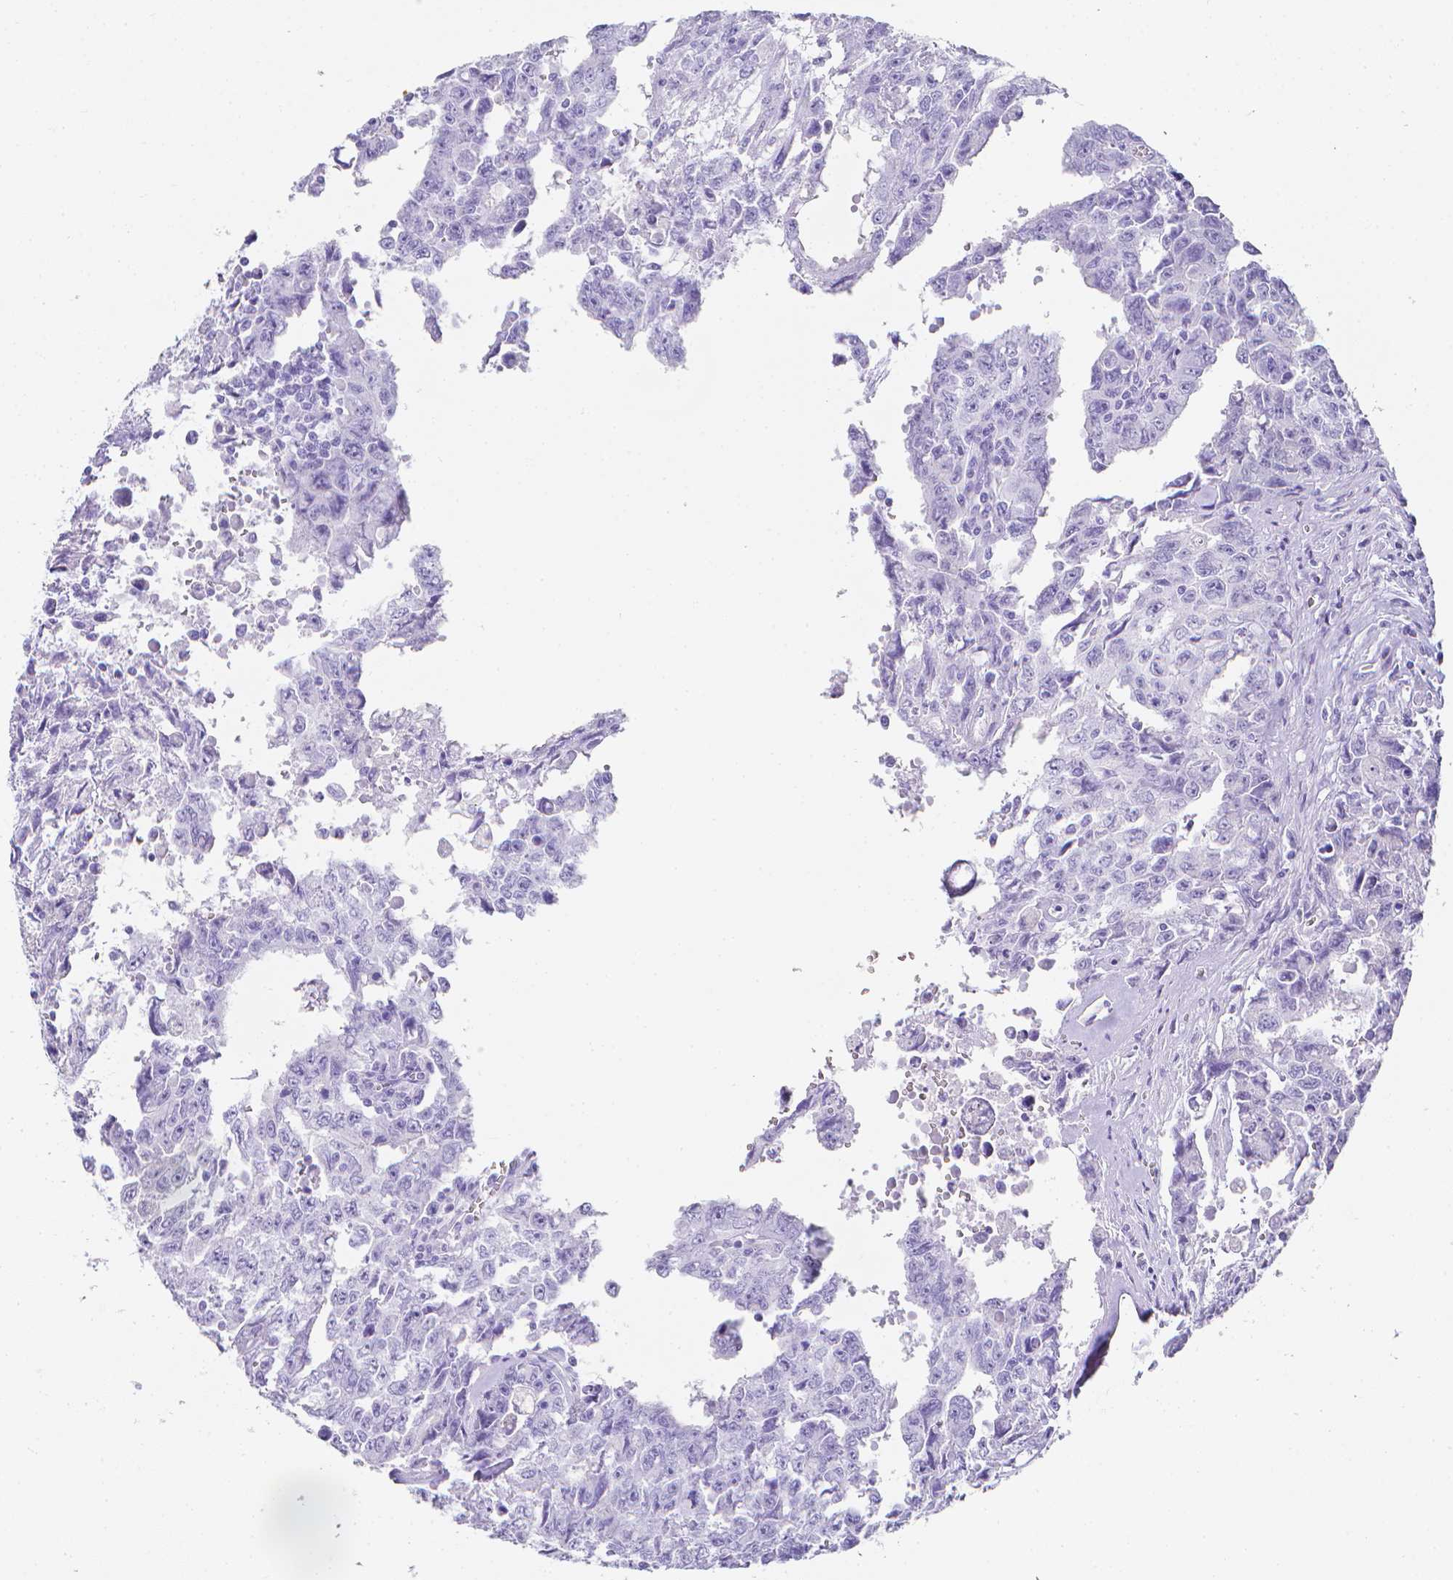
{"staining": {"intensity": "negative", "quantity": "none", "location": "none"}, "tissue": "testis cancer", "cell_type": "Tumor cells", "image_type": "cancer", "snomed": [{"axis": "morphology", "description": "Carcinoma, Embryonal, NOS"}, {"axis": "topography", "description": "Testis"}], "caption": "Human testis cancer stained for a protein using IHC exhibits no staining in tumor cells.", "gene": "LGALS4", "patient": {"sex": "male", "age": 24}}